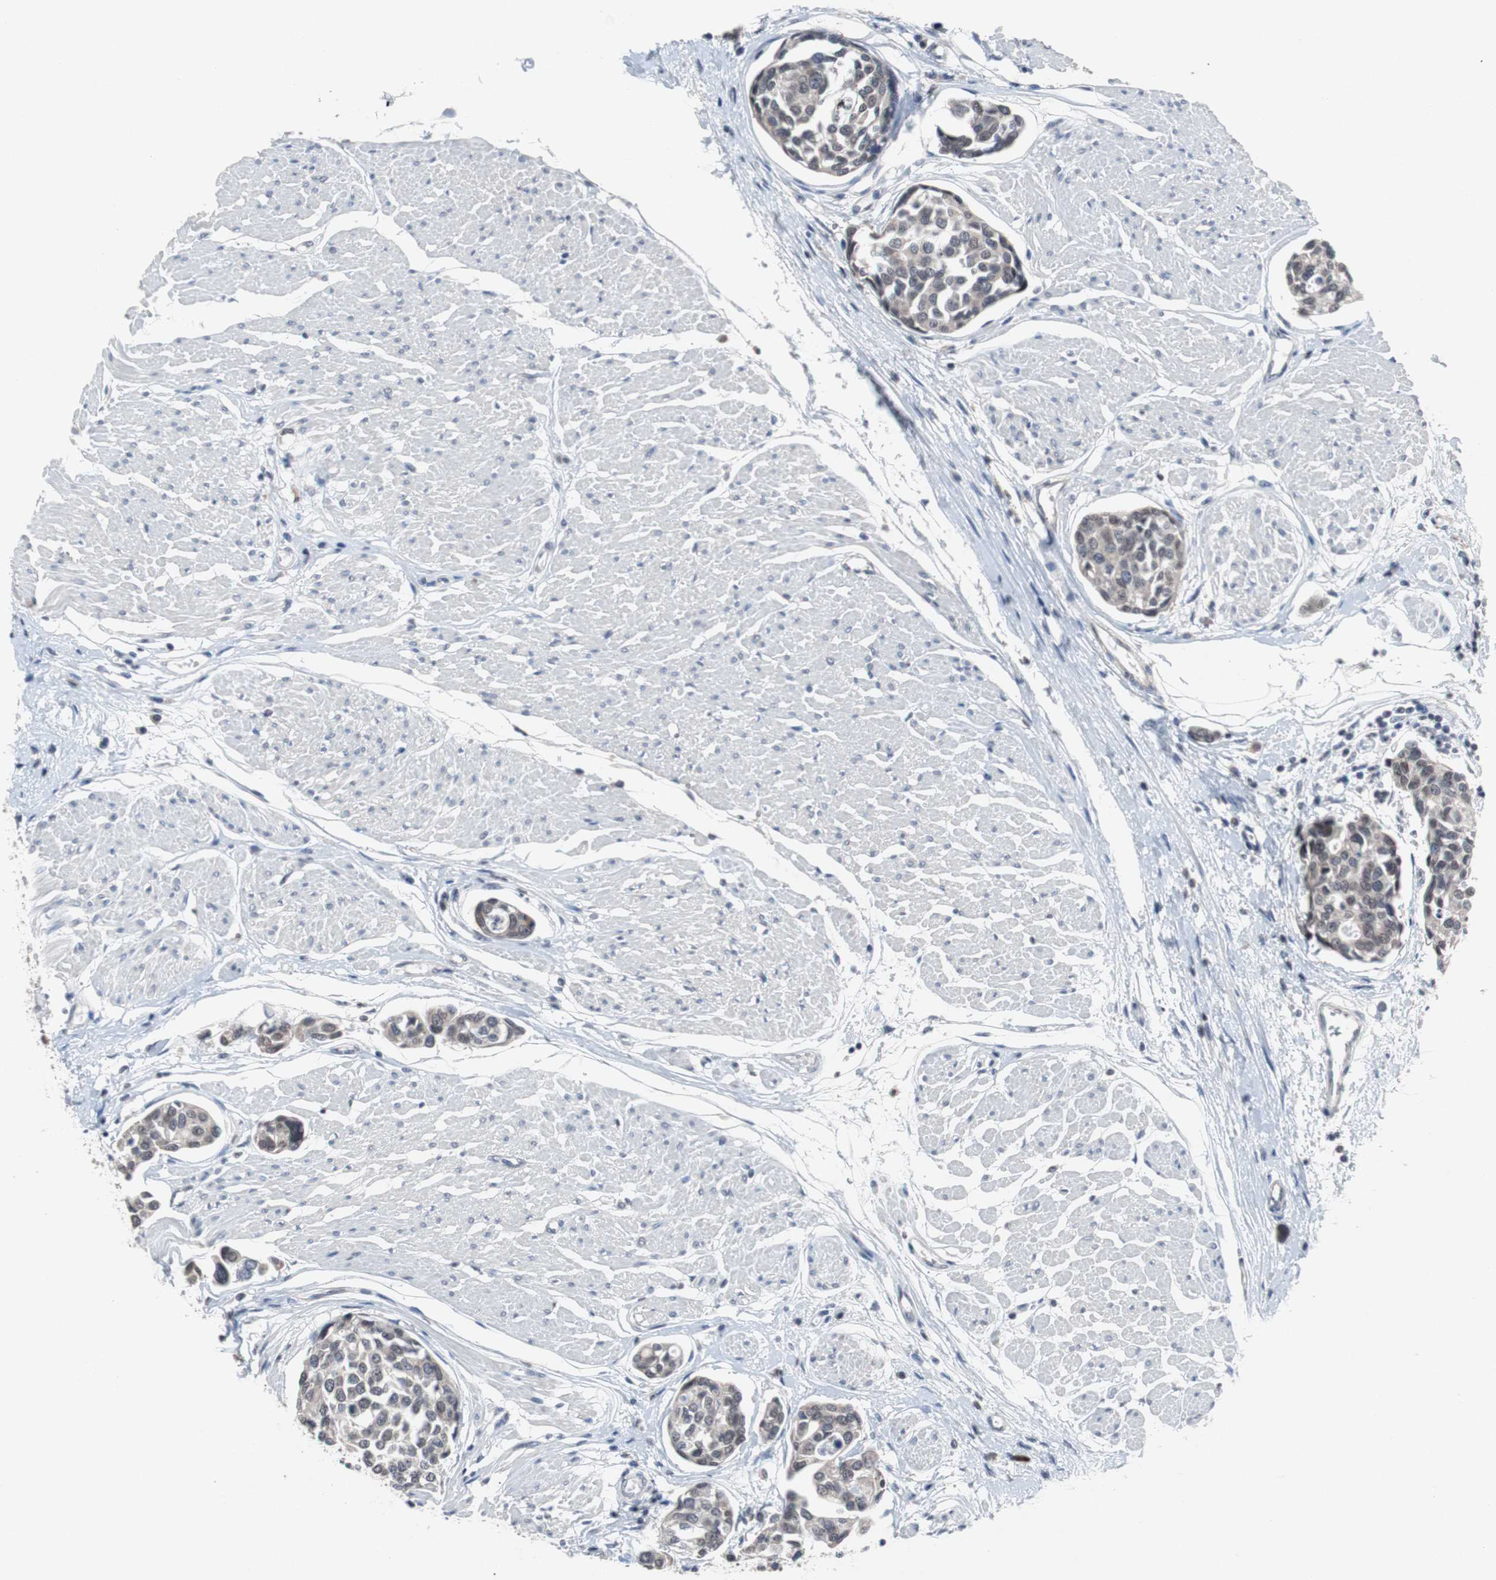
{"staining": {"intensity": "negative", "quantity": "none", "location": "none"}, "tissue": "urothelial cancer", "cell_type": "Tumor cells", "image_type": "cancer", "snomed": [{"axis": "morphology", "description": "Urothelial carcinoma, High grade"}, {"axis": "topography", "description": "Urinary bladder"}], "caption": "Tumor cells are negative for brown protein staining in urothelial cancer.", "gene": "RBM47", "patient": {"sex": "male", "age": 78}}